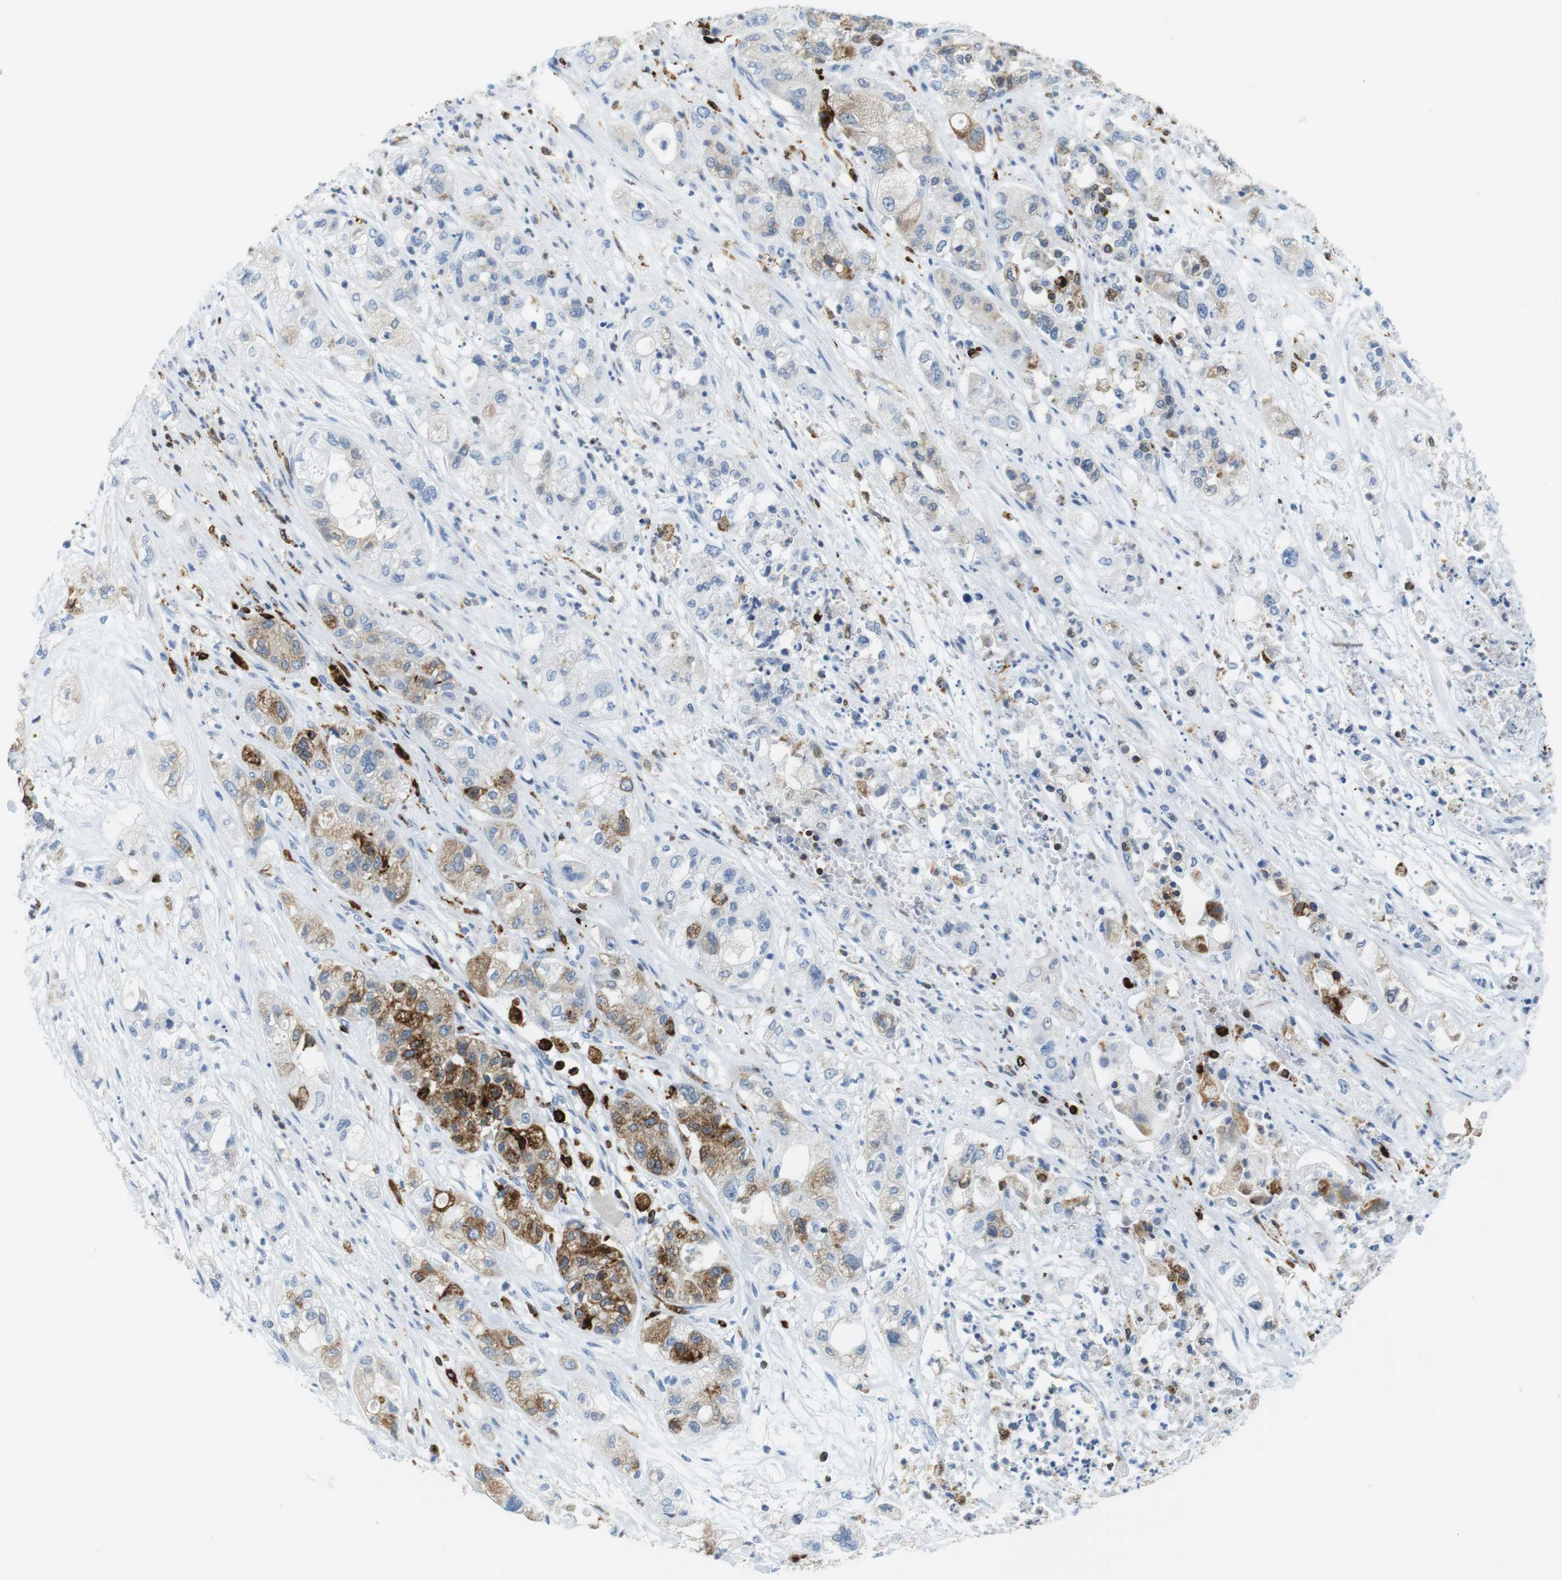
{"staining": {"intensity": "moderate", "quantity": "<25%", "location": "cytoplasmic/membranous"}, "tissue": "pancreatic cancer", "cell_type": "Tumor cells", "image_type": "cancer", "snomed": [{"axis": "morphology", "description": "Adenocarcinoma, NOS"}, {"axis": "topography", "description": "Pancreas"}], "caption": "Pancreatic cancer (adenocarcinoma) stained with immunohistochemistry exhibits moderate cytoplasmic/membranous positivity in about <25% of tumor cells. The protein is shown in brown color, while the nuclei are stained blue.", "gene": "CIITA", "patient": {"sex": "female", "age": 78}}